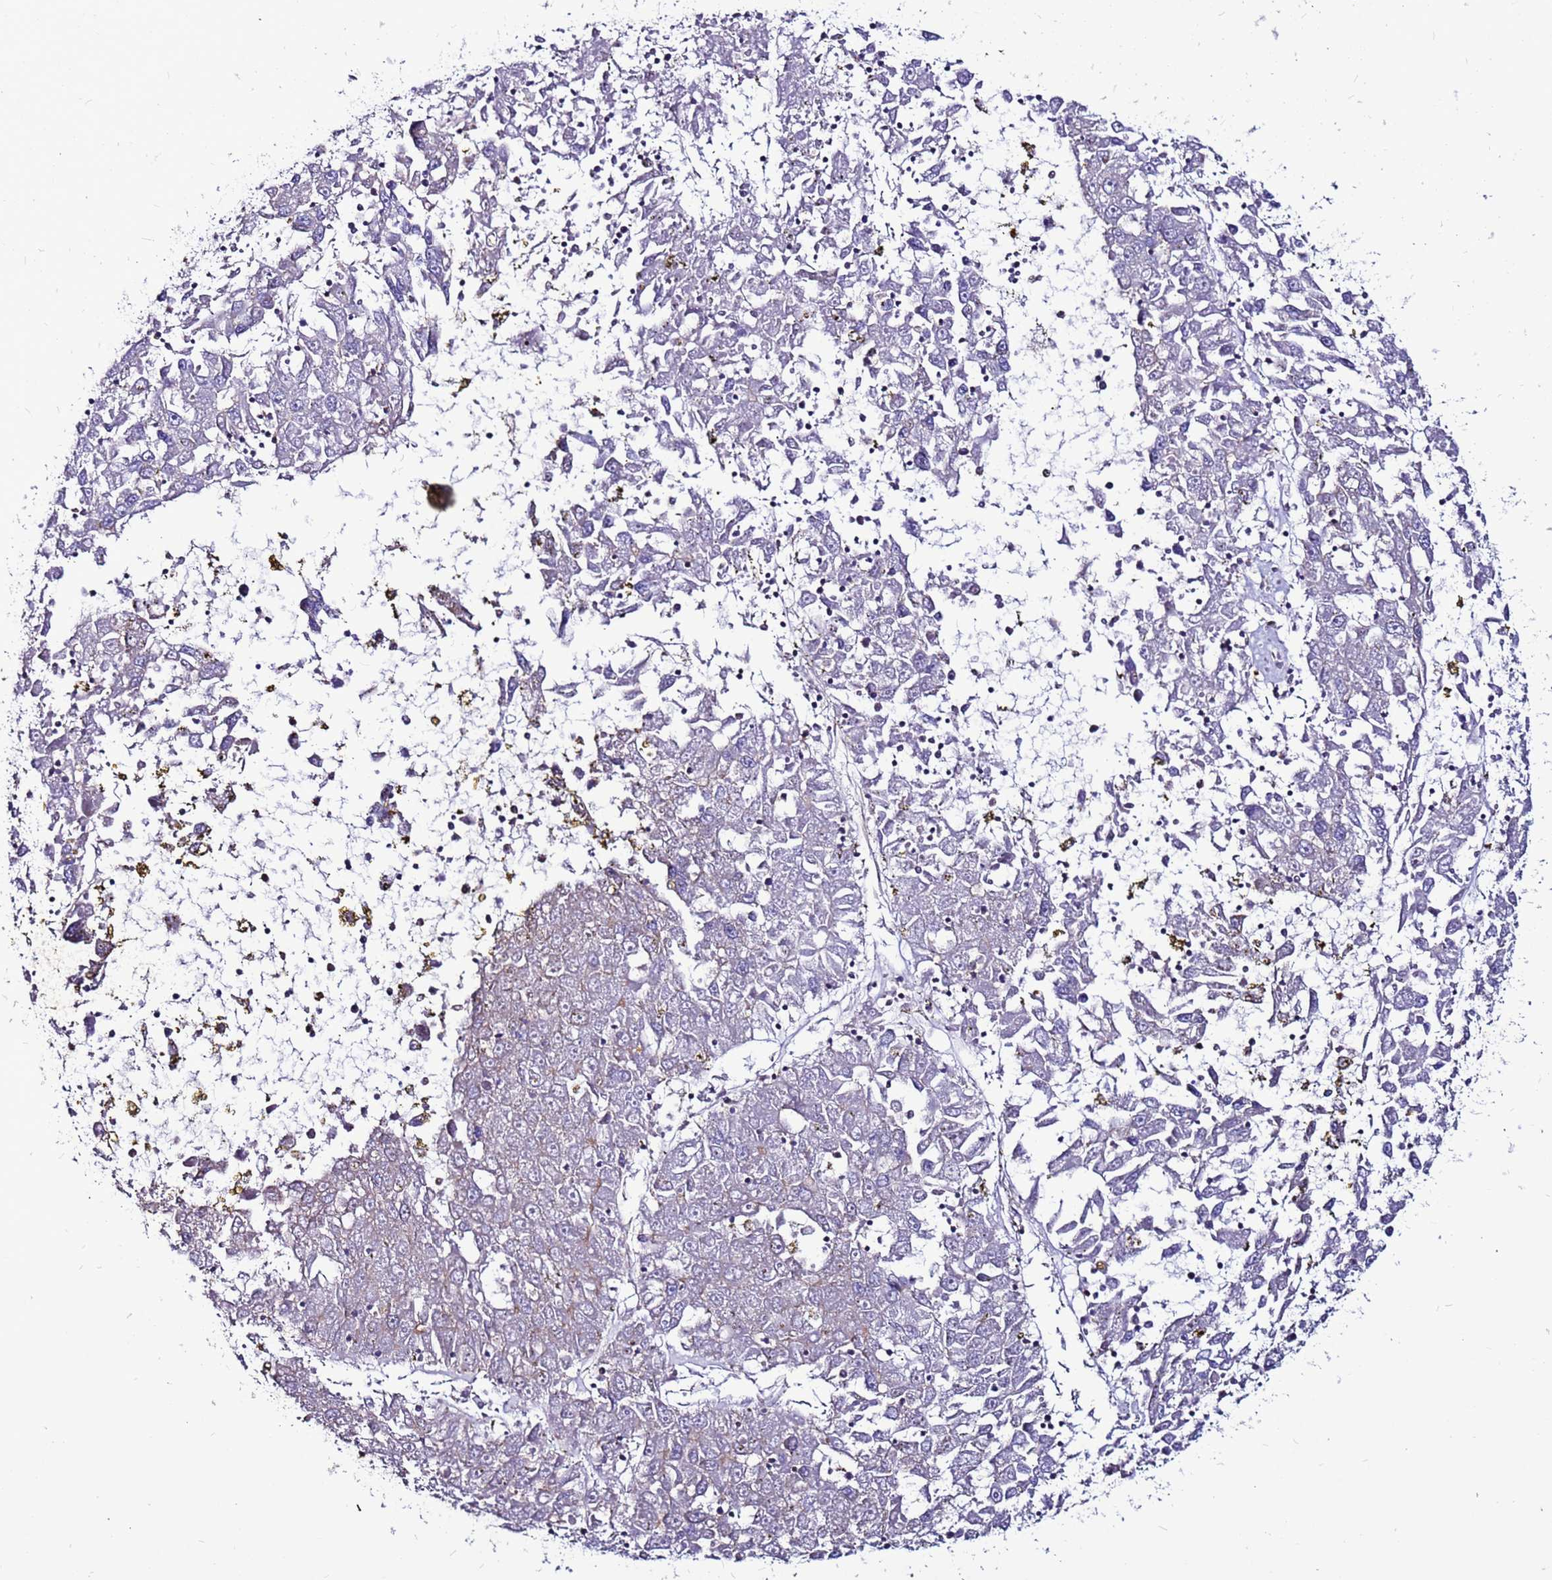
{"staining": {"intensity": "negative", "quantity": "none", "location": "none"}, "tissue": "liver cancer", "cell_type": "Tumor cells", "image_type": "cancer", "snomed": [{"axis": "morphology", "description": "Carcinoma, Hepatocellular, NOS"}, {"axis": "topography", "description": "Liver"}], "caption": "Tumor cells are negative for brown protein staining in liver cancer (hepatocellular carcinoma). Brightfield microscopy of IHC stained with DAB (brown) and hematoxylin (blue), captured at high magnification.", "gene": "NRN1L", "patient": {"sex": "male", "age": 49}}